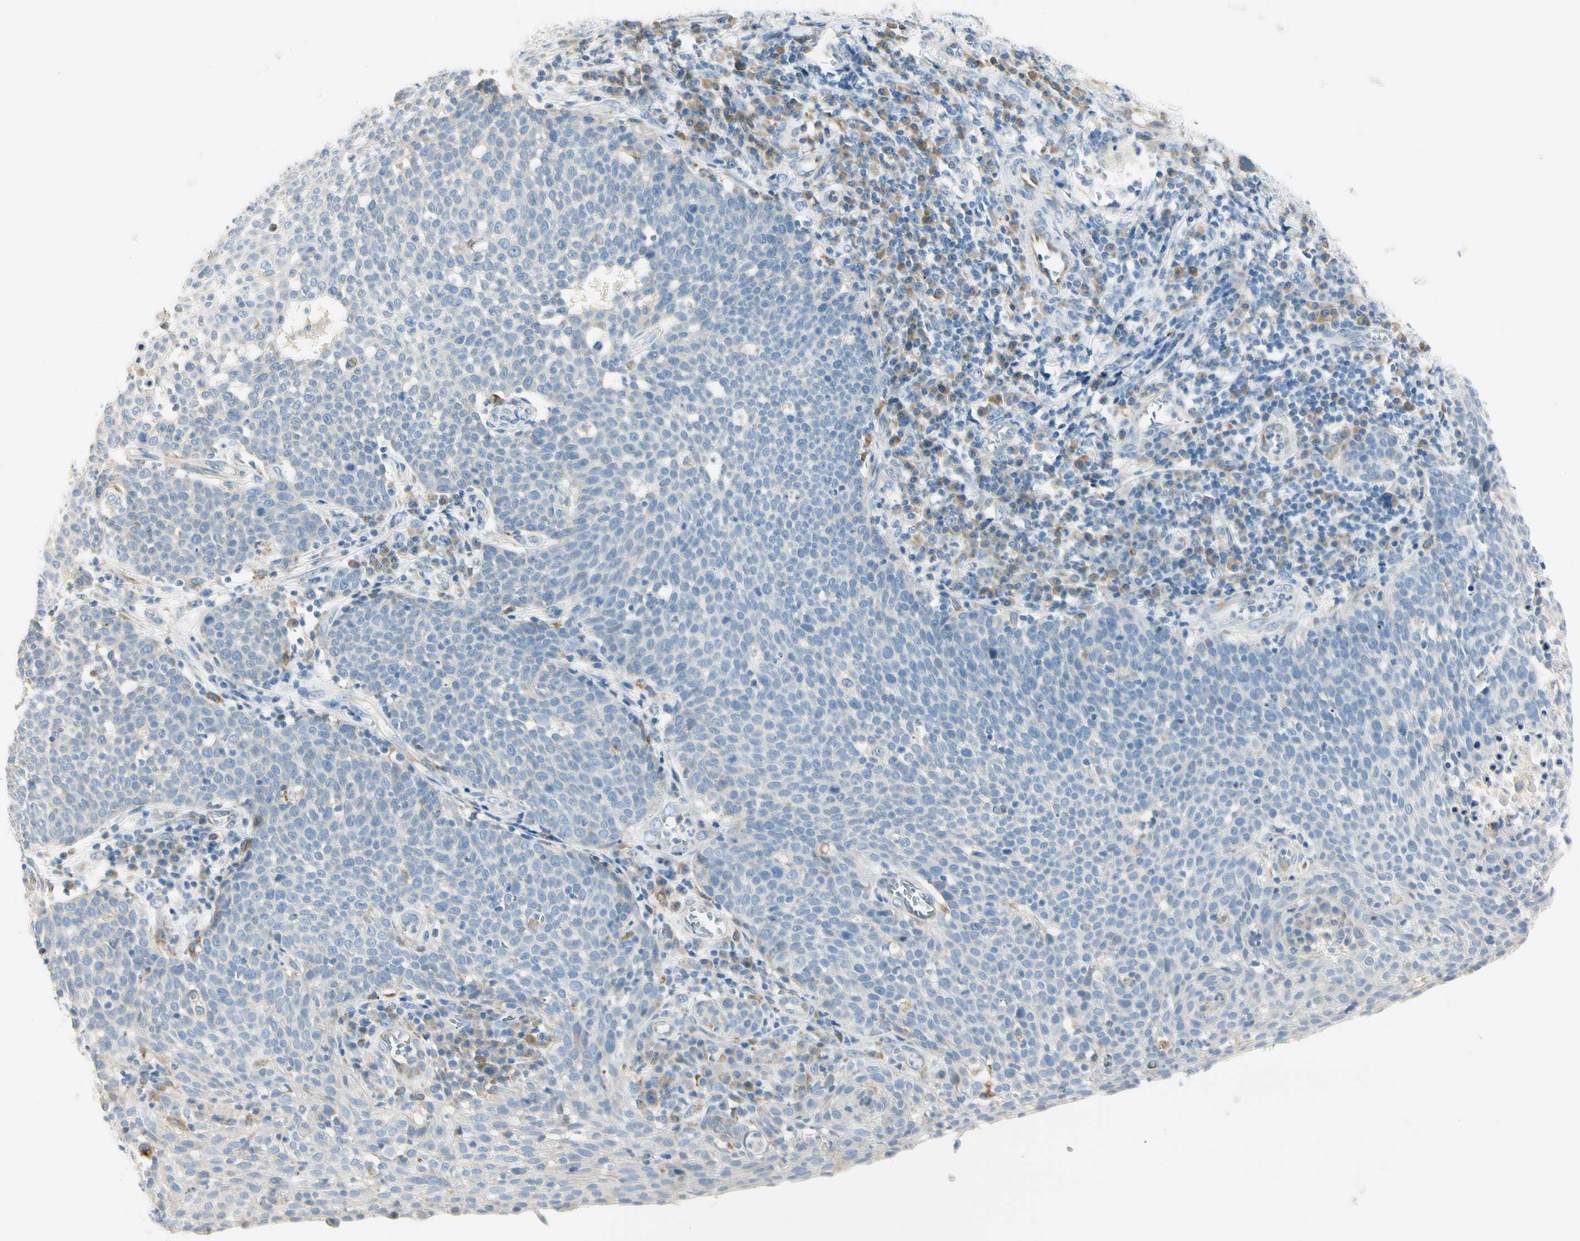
{"staining": {"intensity": "negative", "quantity": "none", "location": "none"}, "tissue": "cervical cancer", "cell_type": "Tumor cells", "image_type": "cancer", "snomed": [{"axis": "morphology", "description": "Squamous cell carcinoma, NOS"}, {"axis": "topography", "description": "Cervix"}], "caption": "The image displays no significant expression in tumor cells of squamous cell carcinoma (cervical). The staining is performed using DAB (3,3'-diaminobenzidine) brown chromogen with nuclei counter-stained in using hematoxylin.", "gene": "TNFSF11", "patient": {"sex": "female", "age": 34}}